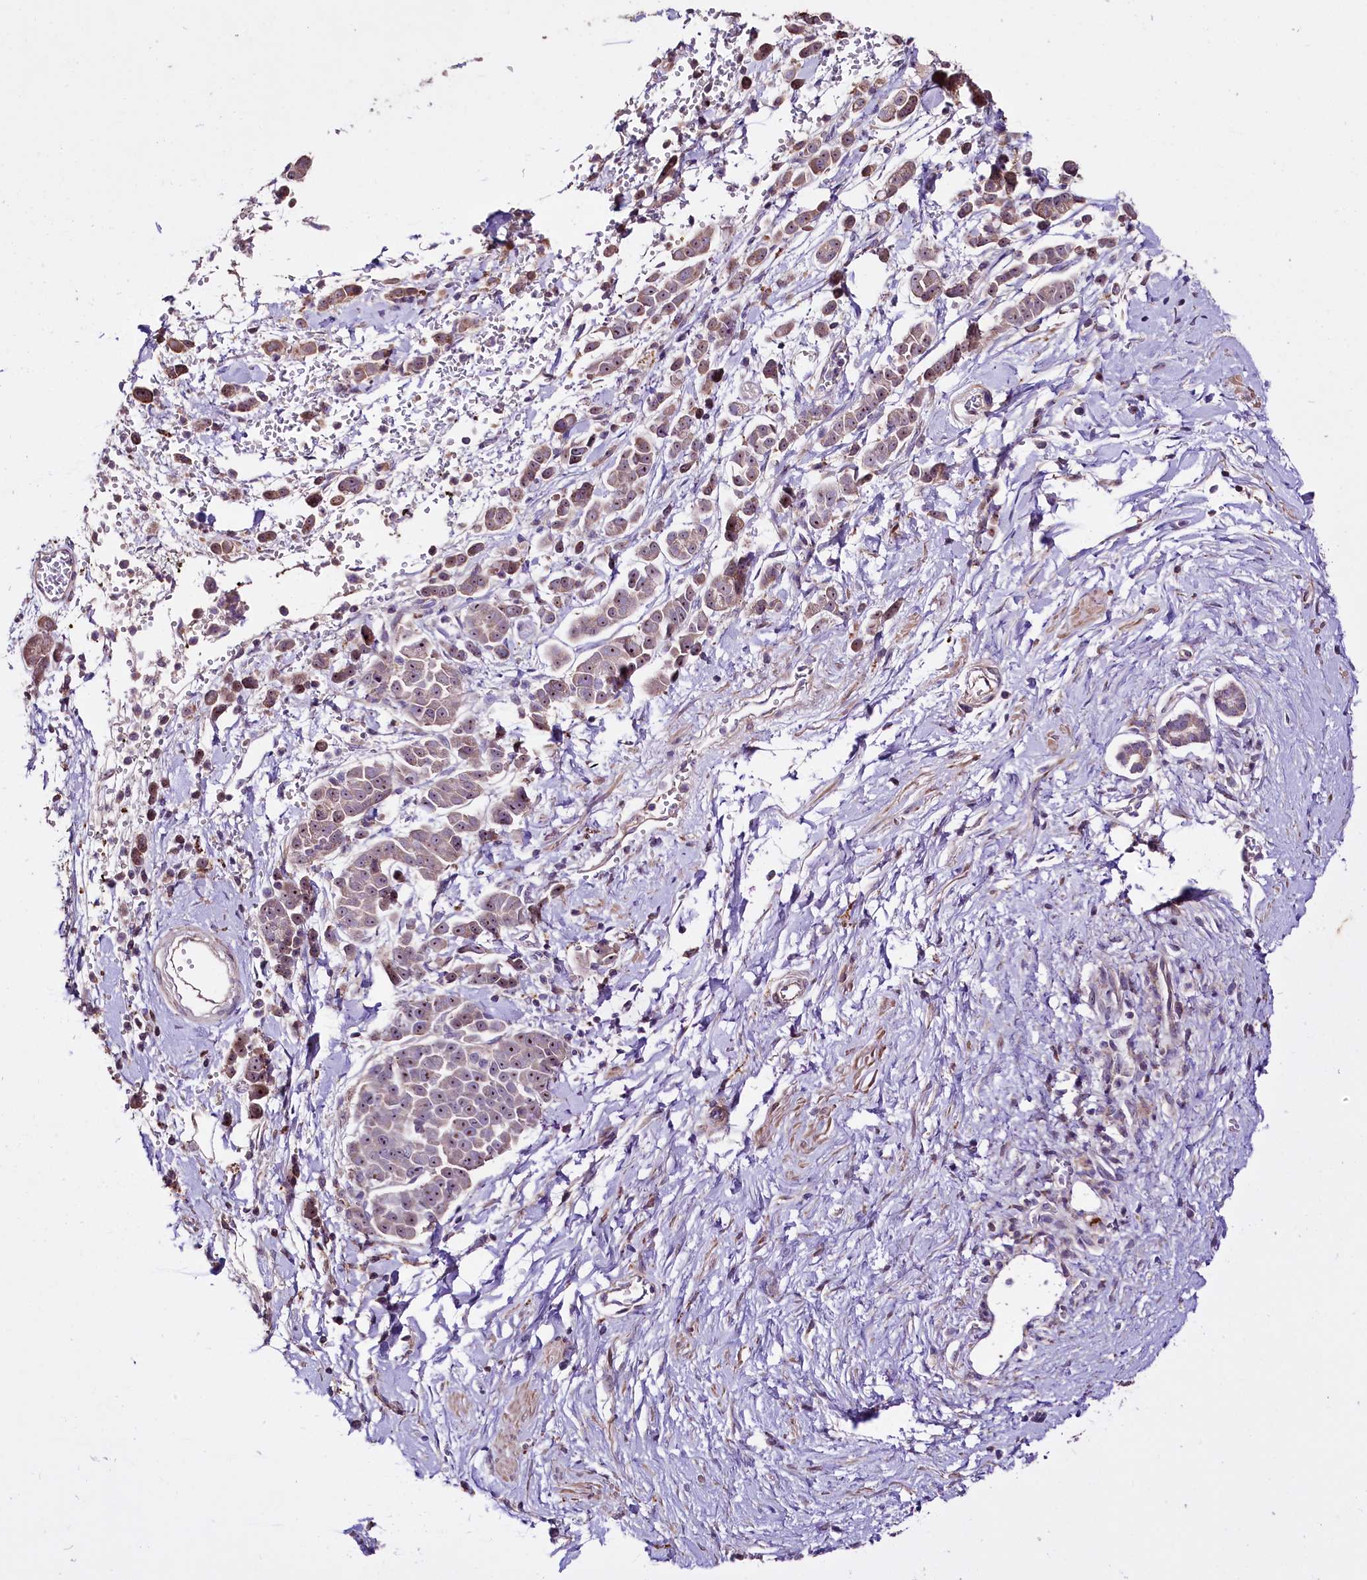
{"staining": {"intensity": "weak", "quantity": ">75%", "location": "cytoplasmic/membranous,nuclear"}, "tissue": "pancreatic cancer", "cell_type": "Tumor cells", "image_type": "cancer", "snomed": [{"axis": "morphology", "description": "Normal tissue, NOS"}, {"axis": "morphology", "description": "Adenocarcinoma, NOS"}, {"axis": "topography", "description": "Pancreas"}], "caption": "The immunohistochemical stain highlights weak cytoplasmic/membranous and nuclear expression in tumor cells of pancreatic cancer (adenocarcinoma) tissue.", "gene": "RPUSD3", "patient": {"sex": "female", "age": 64}}